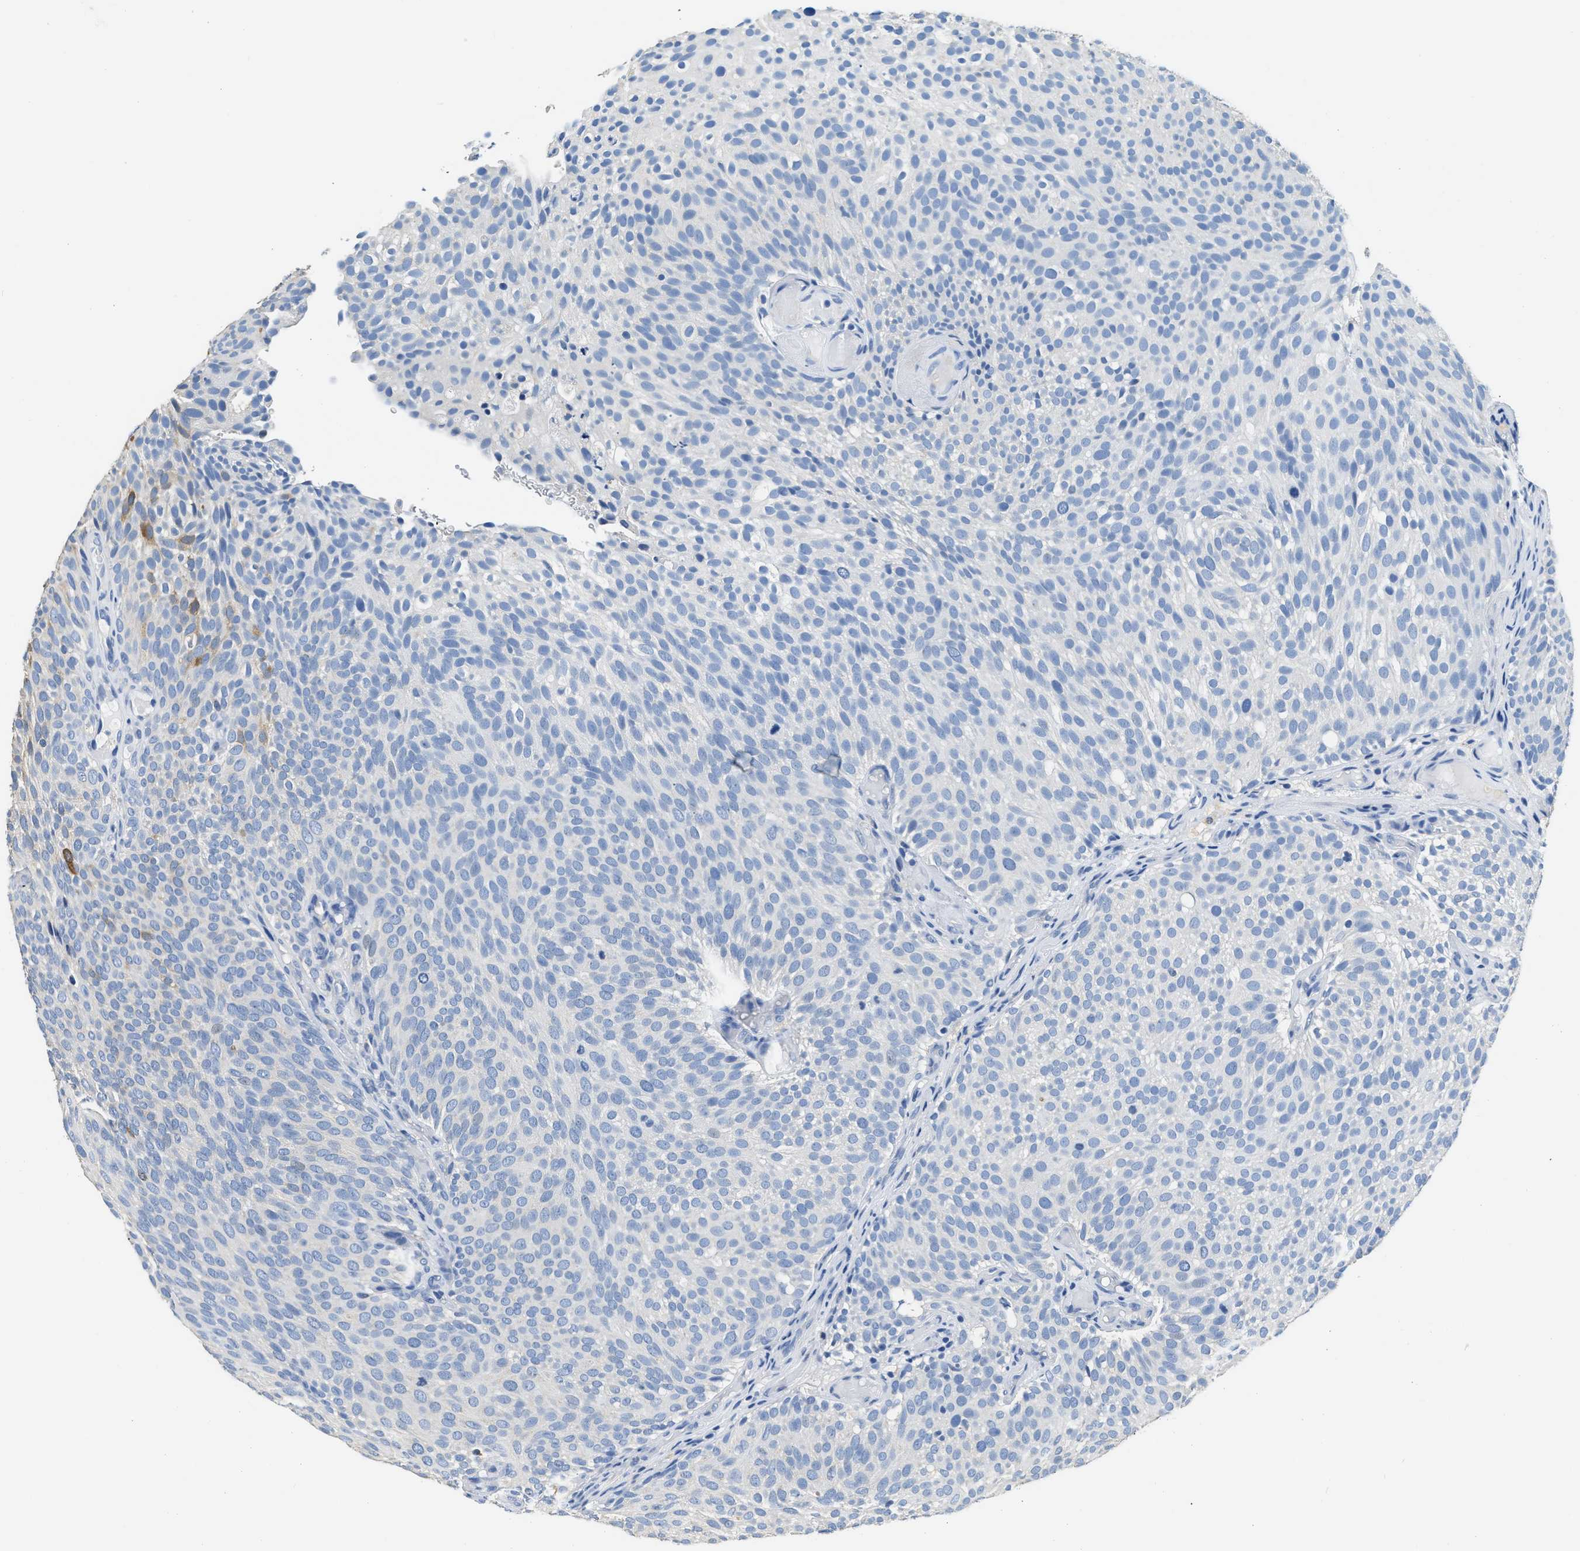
{"staining": {"intensity": "moderate", "quantity": "<25%", "location": "cytoplasmic/membranous"}, "tissue": "urothelial cancer", "cell_type": "Tumor cells", "image_type": "cancer", "snomed": [{"axis": "morphology", "description": "Urothelial carcinoma, Low grade"}, {"axis": "topography", "description": "Urinary bladder"}], "caption": "This is an image of immunohistochemistry staining of low-grade urothelial carcinoma, which shows moderate expression in the cytoplasmic/membranous of tumor cells.", "gene": "ZDHHC13", "patient": {"sex": "male", "age": 78}}